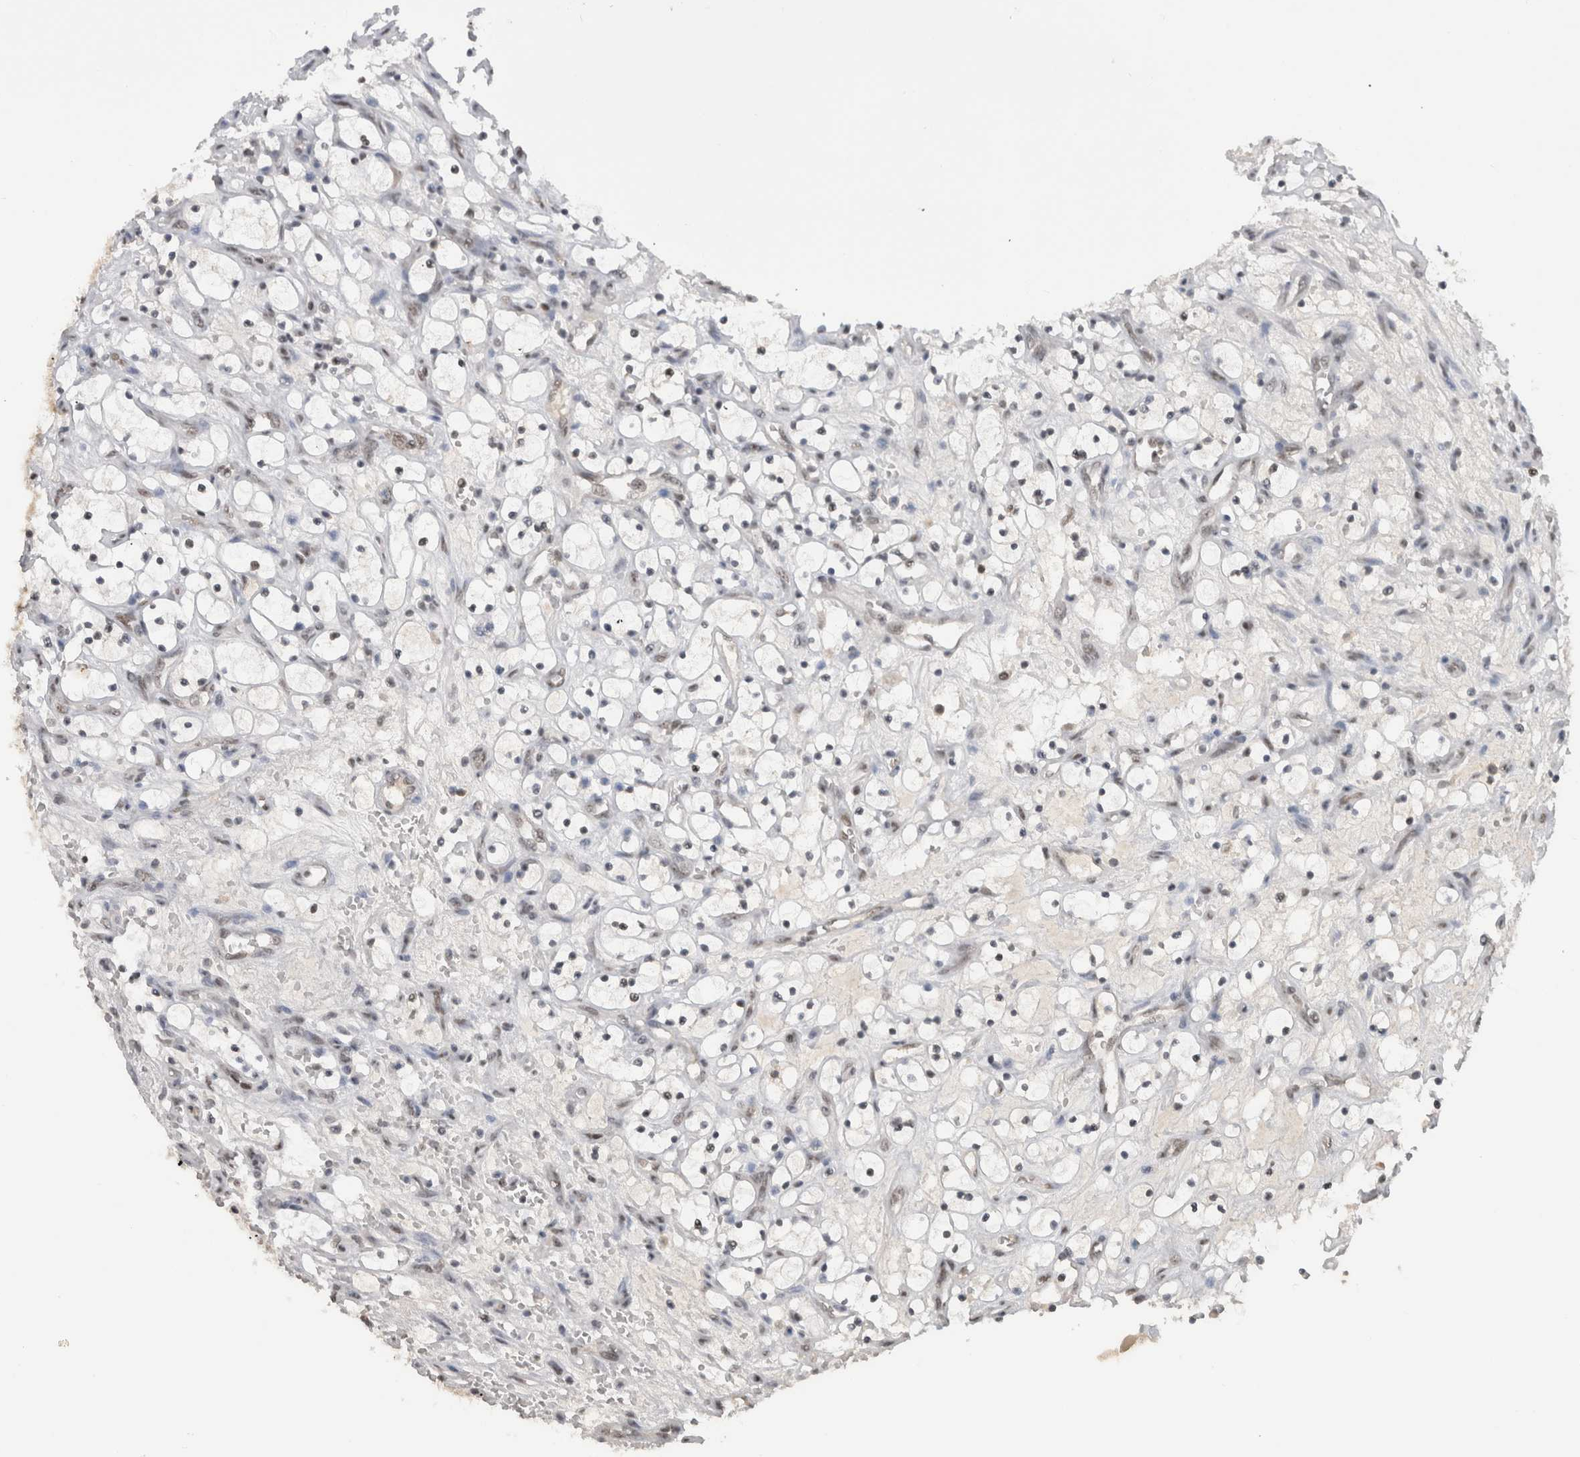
{"staining": {"intensity": "negative", "quantity": "none", "location": "none"}, "tissue": "renal cancer", "cell_type": "Tumor cells", "image_type": "cancer", "snomed": [{"axis": "morphology", "description": "Adenocarcinoma, NOS"}, {"axis": "topography", "description": "Kidney"}], "caption": "High magnification brightfield microscopy of renal cancer stained with DAB (brown) and counterstained with hematoxylin (blue): tumor cells show no significant staining. Brightfield microscopy of immunohistochemistry (IHC) stained with DAB (3,3'-diaminobenzidine) (brown) and hematoxylin (blue), captured at high magnification.", "gene": "DAXX", "patient": {"sex": "female", "age": 69}}